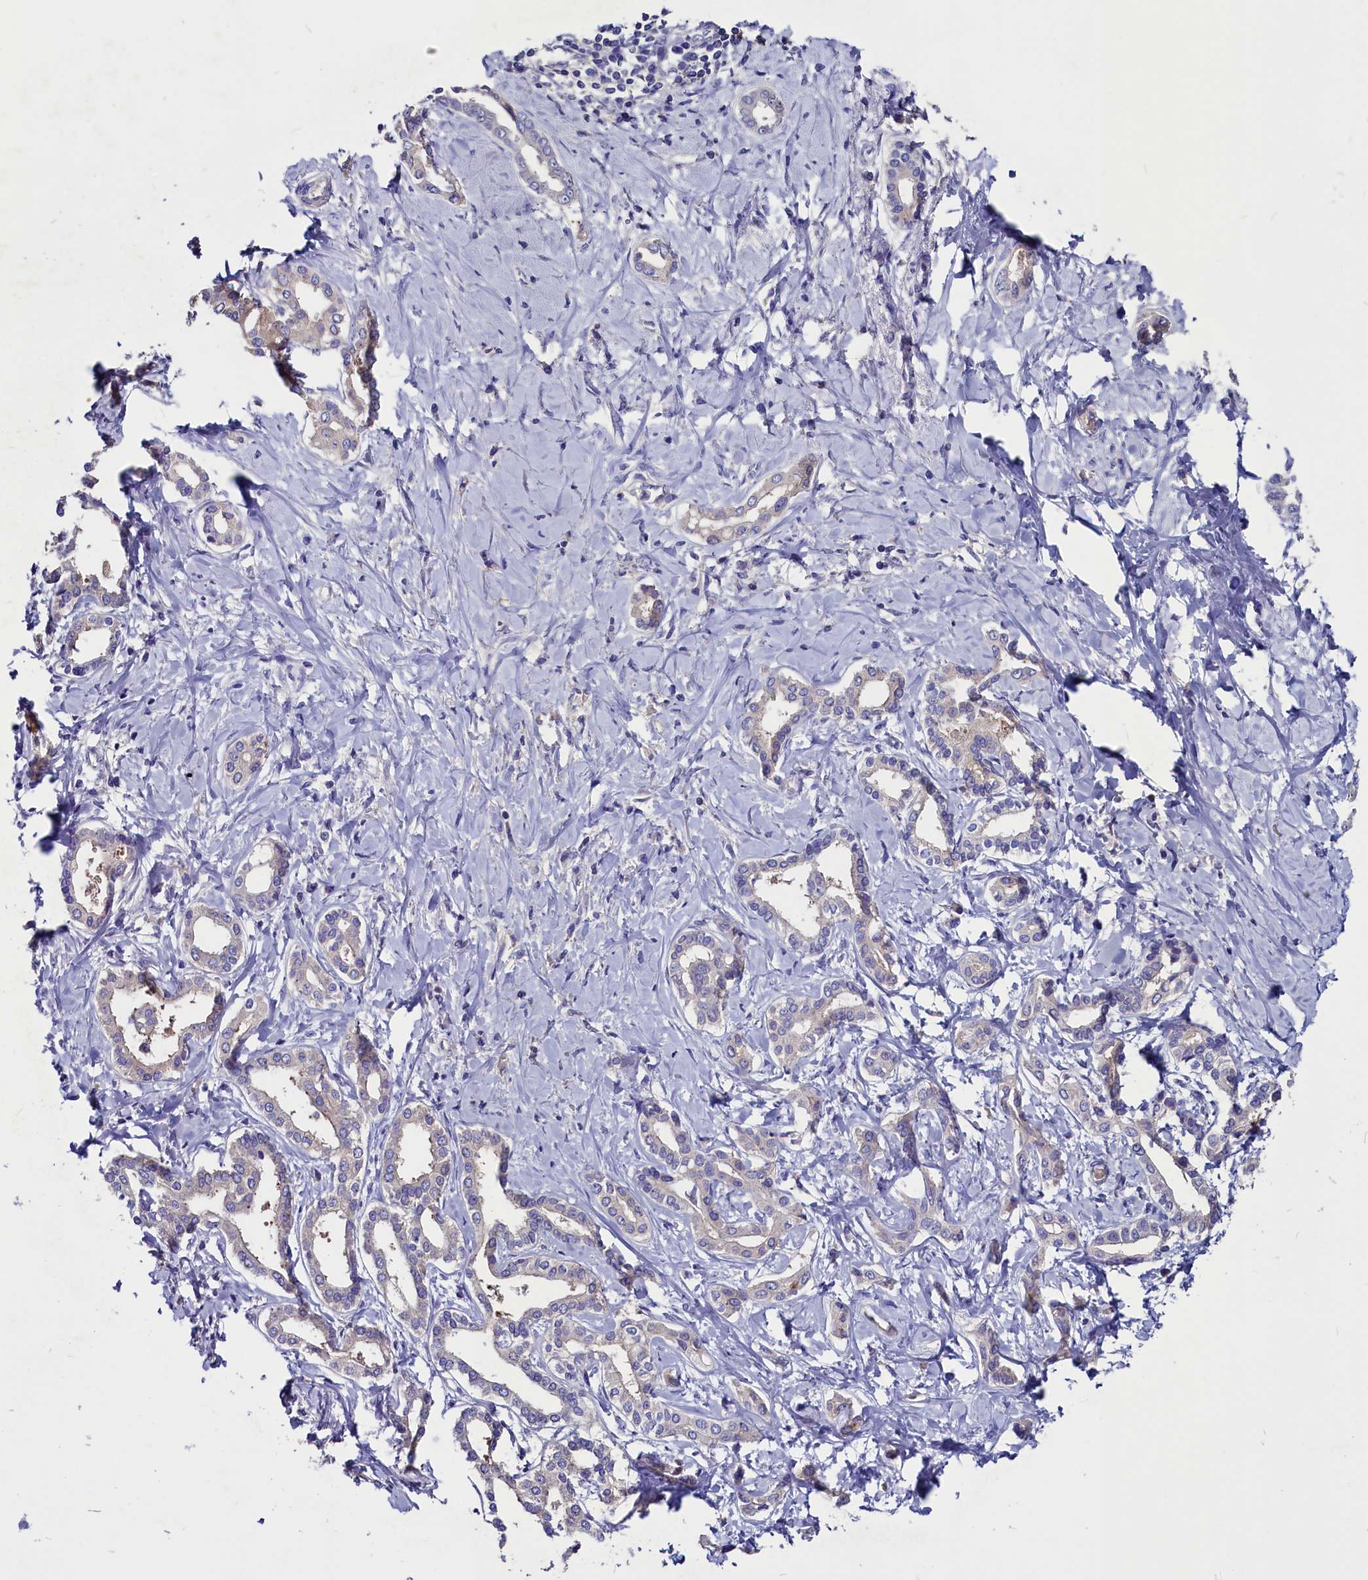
{"staining": {"intensity": "negative", "quantity": "none", "location": "none"}, "tissue": "liver cancer", "cell_type": "Tumor cells", "image_type": "cancer", "snomed": [{"axis": "morphology", "description": "Cholangiocarcinoma"}, {"axis": "topography", "description": "Liver"}], "caption": "Liver cholangiocarcinoma was stained to show a protein in brown. There is no significant staining in tumor cells.", "gene": "CCBE1", "patient": {"sex": "female", "age": 77}}